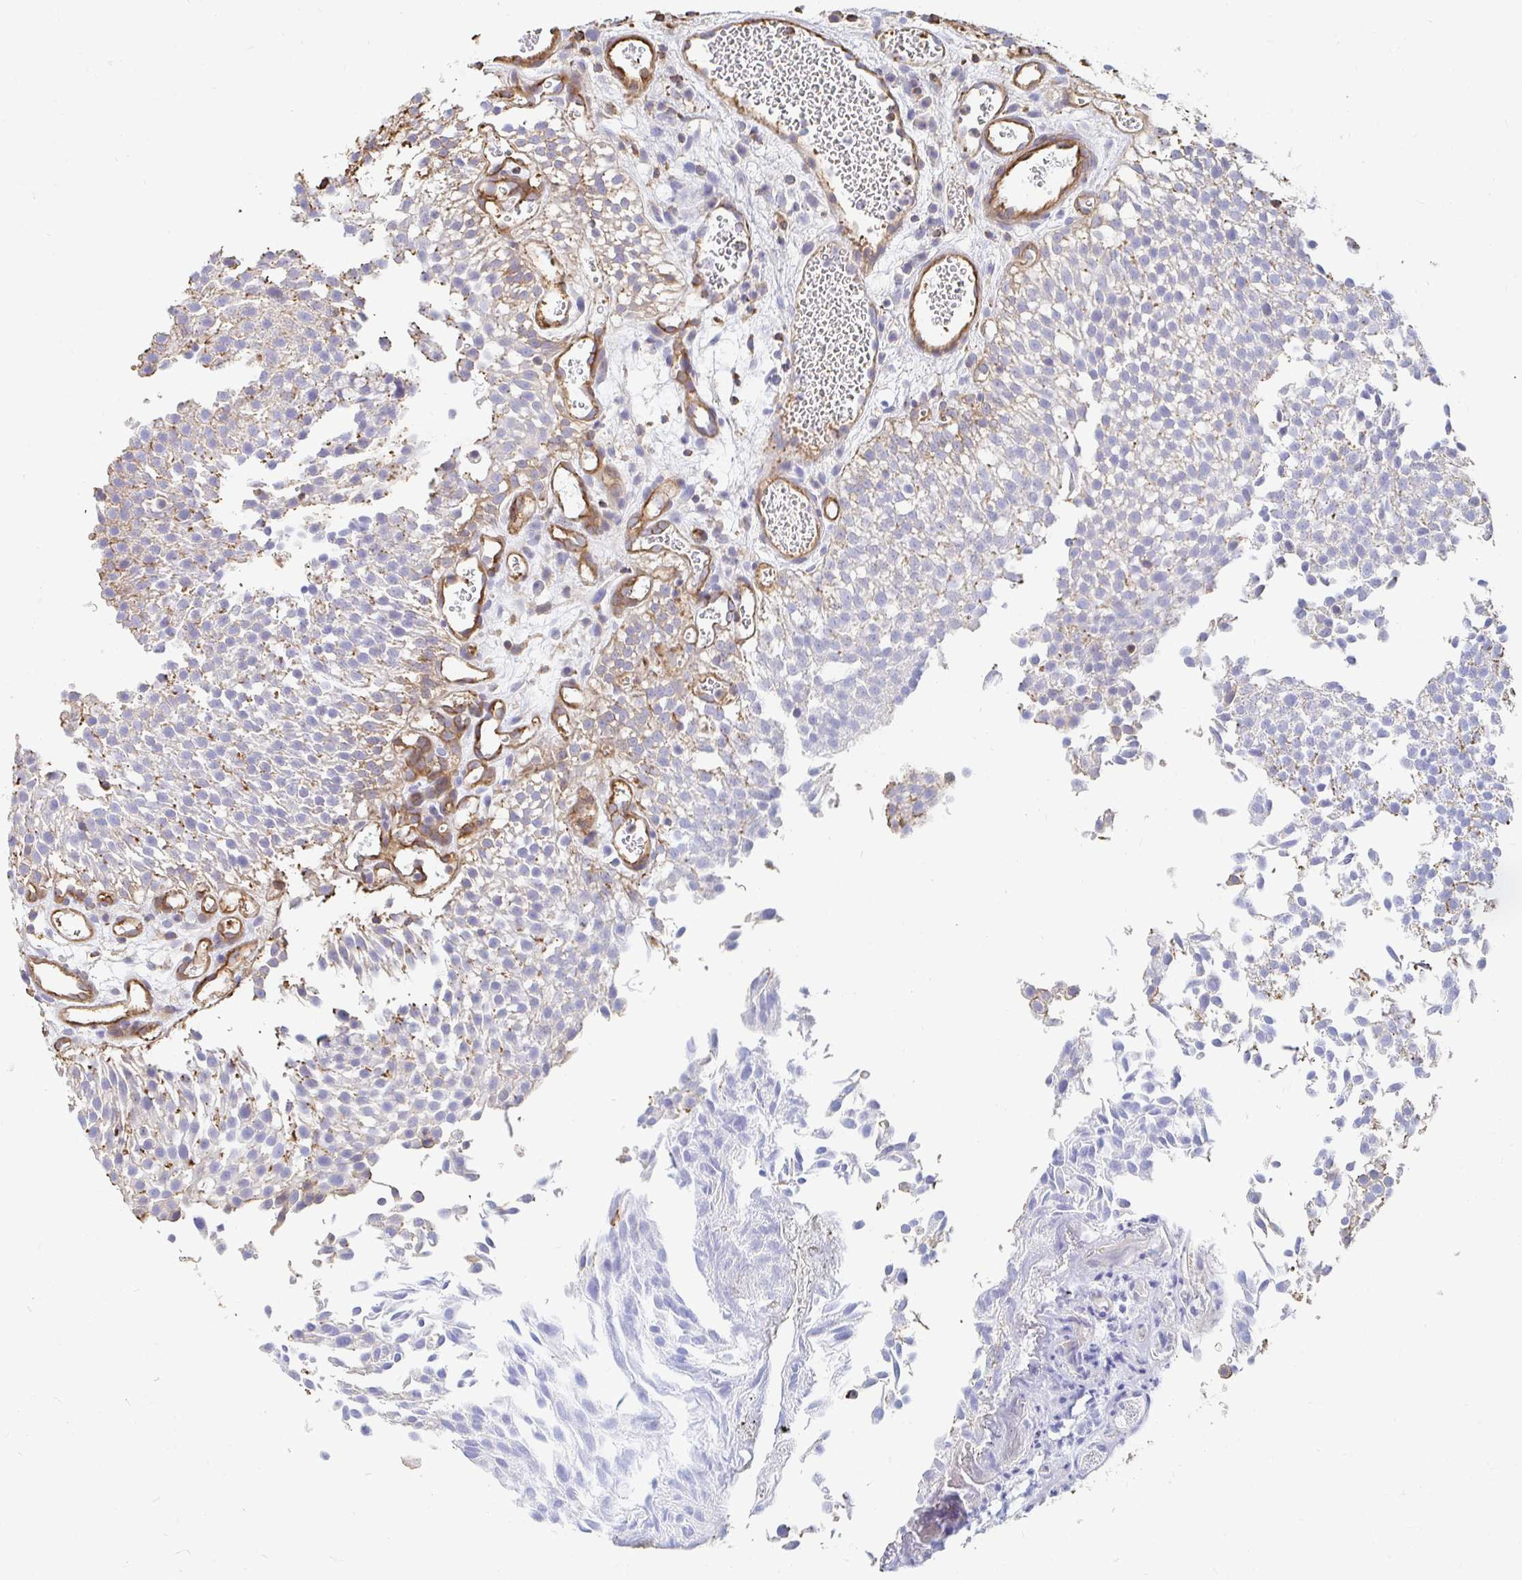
{"staining": {"intensity": "negative", "quantity": "none", "location": "none"}, "tissue": "urothelial cancer", "cell_type": "Tumor cells", "image_type": "cancer", "snomed": [{"axis": "morphology", "description": "Urothelial carcinoma, Low grade"}, {"axis": "topography", "description": "Urinary bladder"}], "caption": "Image shows no protein positivity in tumor cells of urothelial carcinoma (low-grade) tissue.", "gene": "PTPN14", "patient": {"sex": "female", "age": 79}}